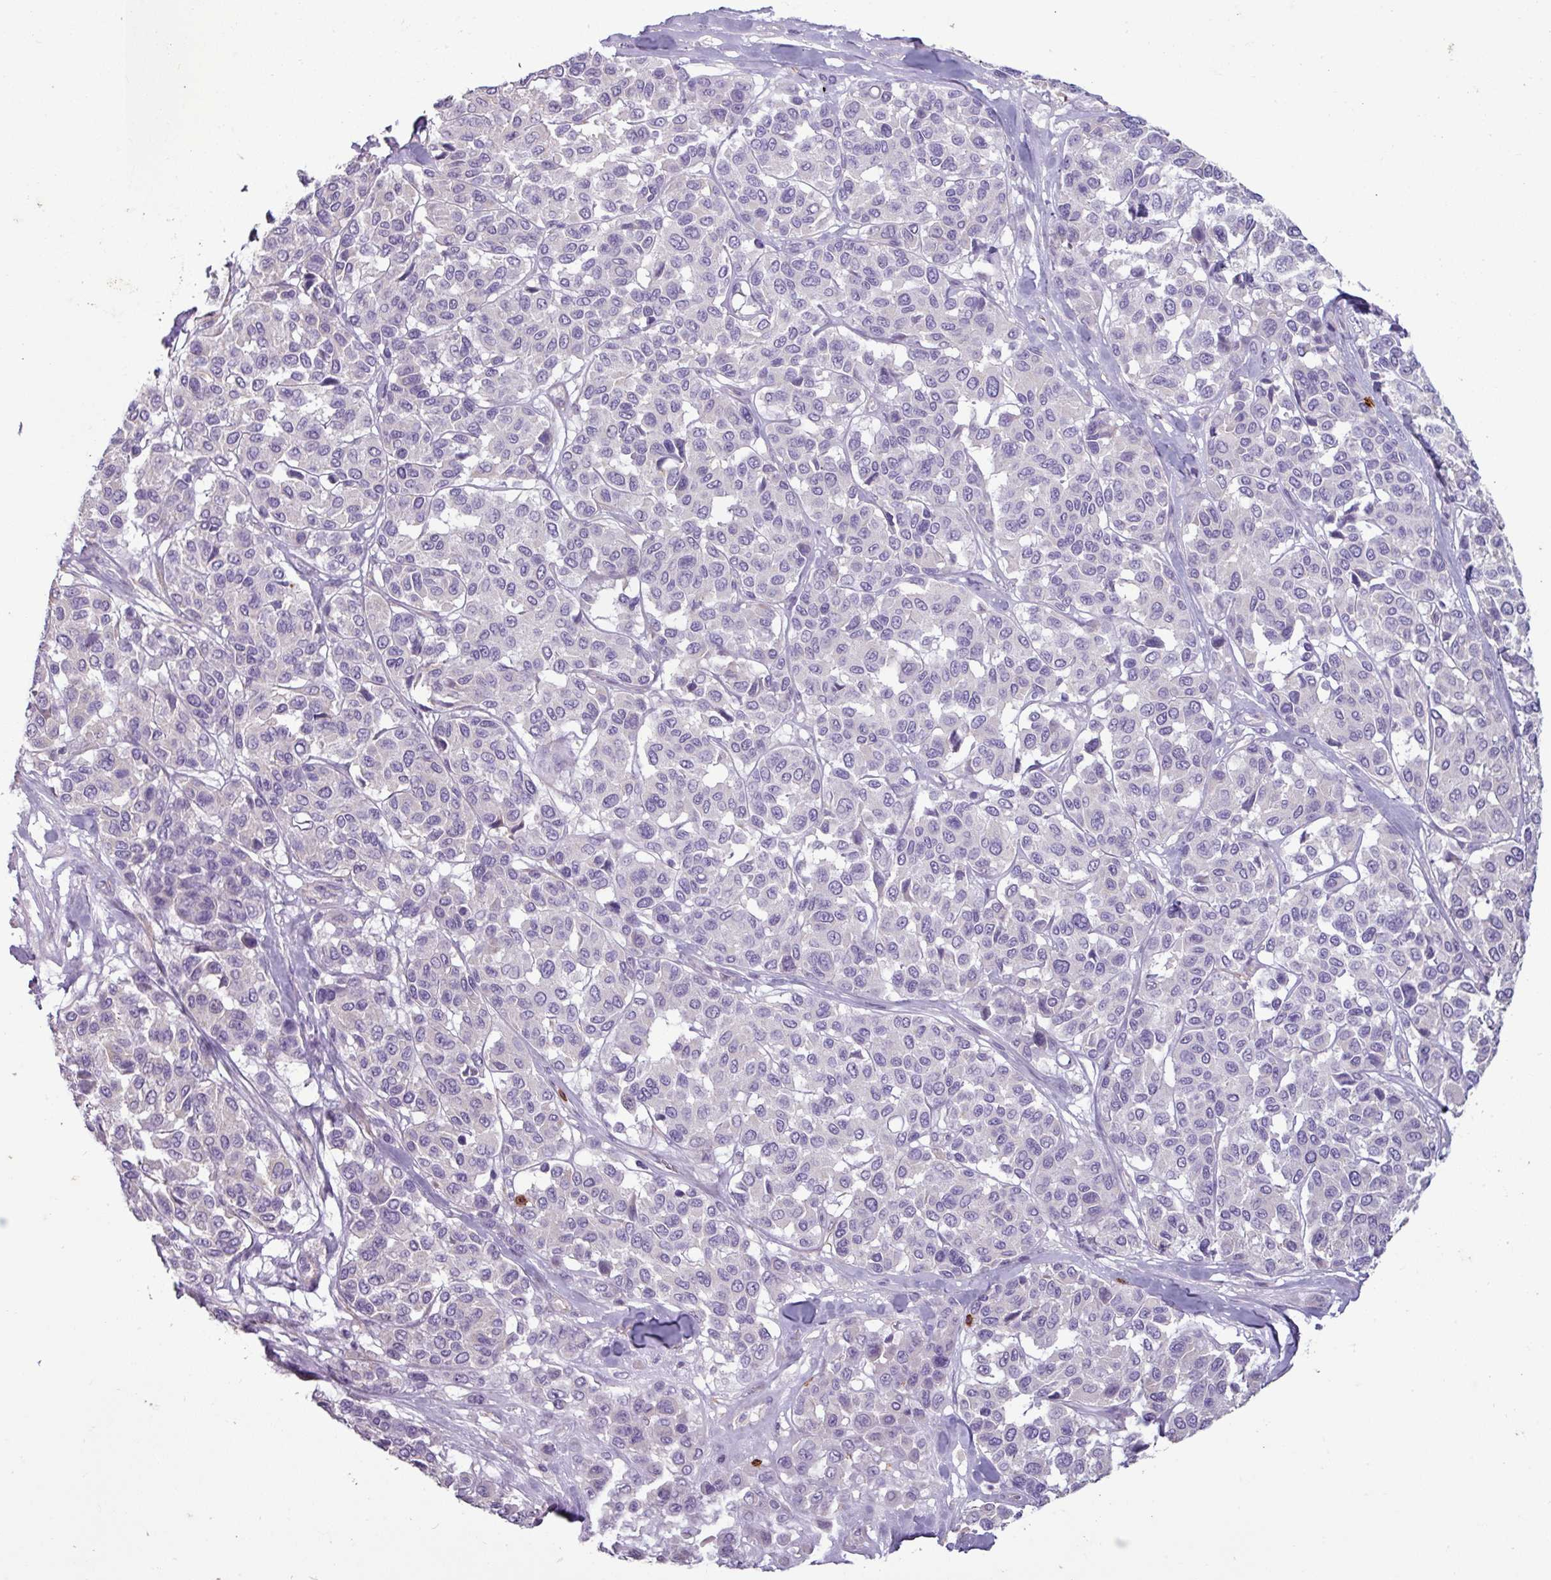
{"staining": {"intensity": "negative", "quantity": "none", "location": "none"}, "tissue": "melanoma", "cell_type": "Tumor cells", "image_type": "cancer", "snomed": [{"axis": "morphology", "description": "Malignant melanoma, NOS"}, {"axis": "topography", "description": "Skin"}], "caption": "Melanoma stained for a protein using immunohistochemistry (IHC) reveals no staining tumor cells.", "gene": "CD8A", "patient": {"sex": "female", "age": 66}}